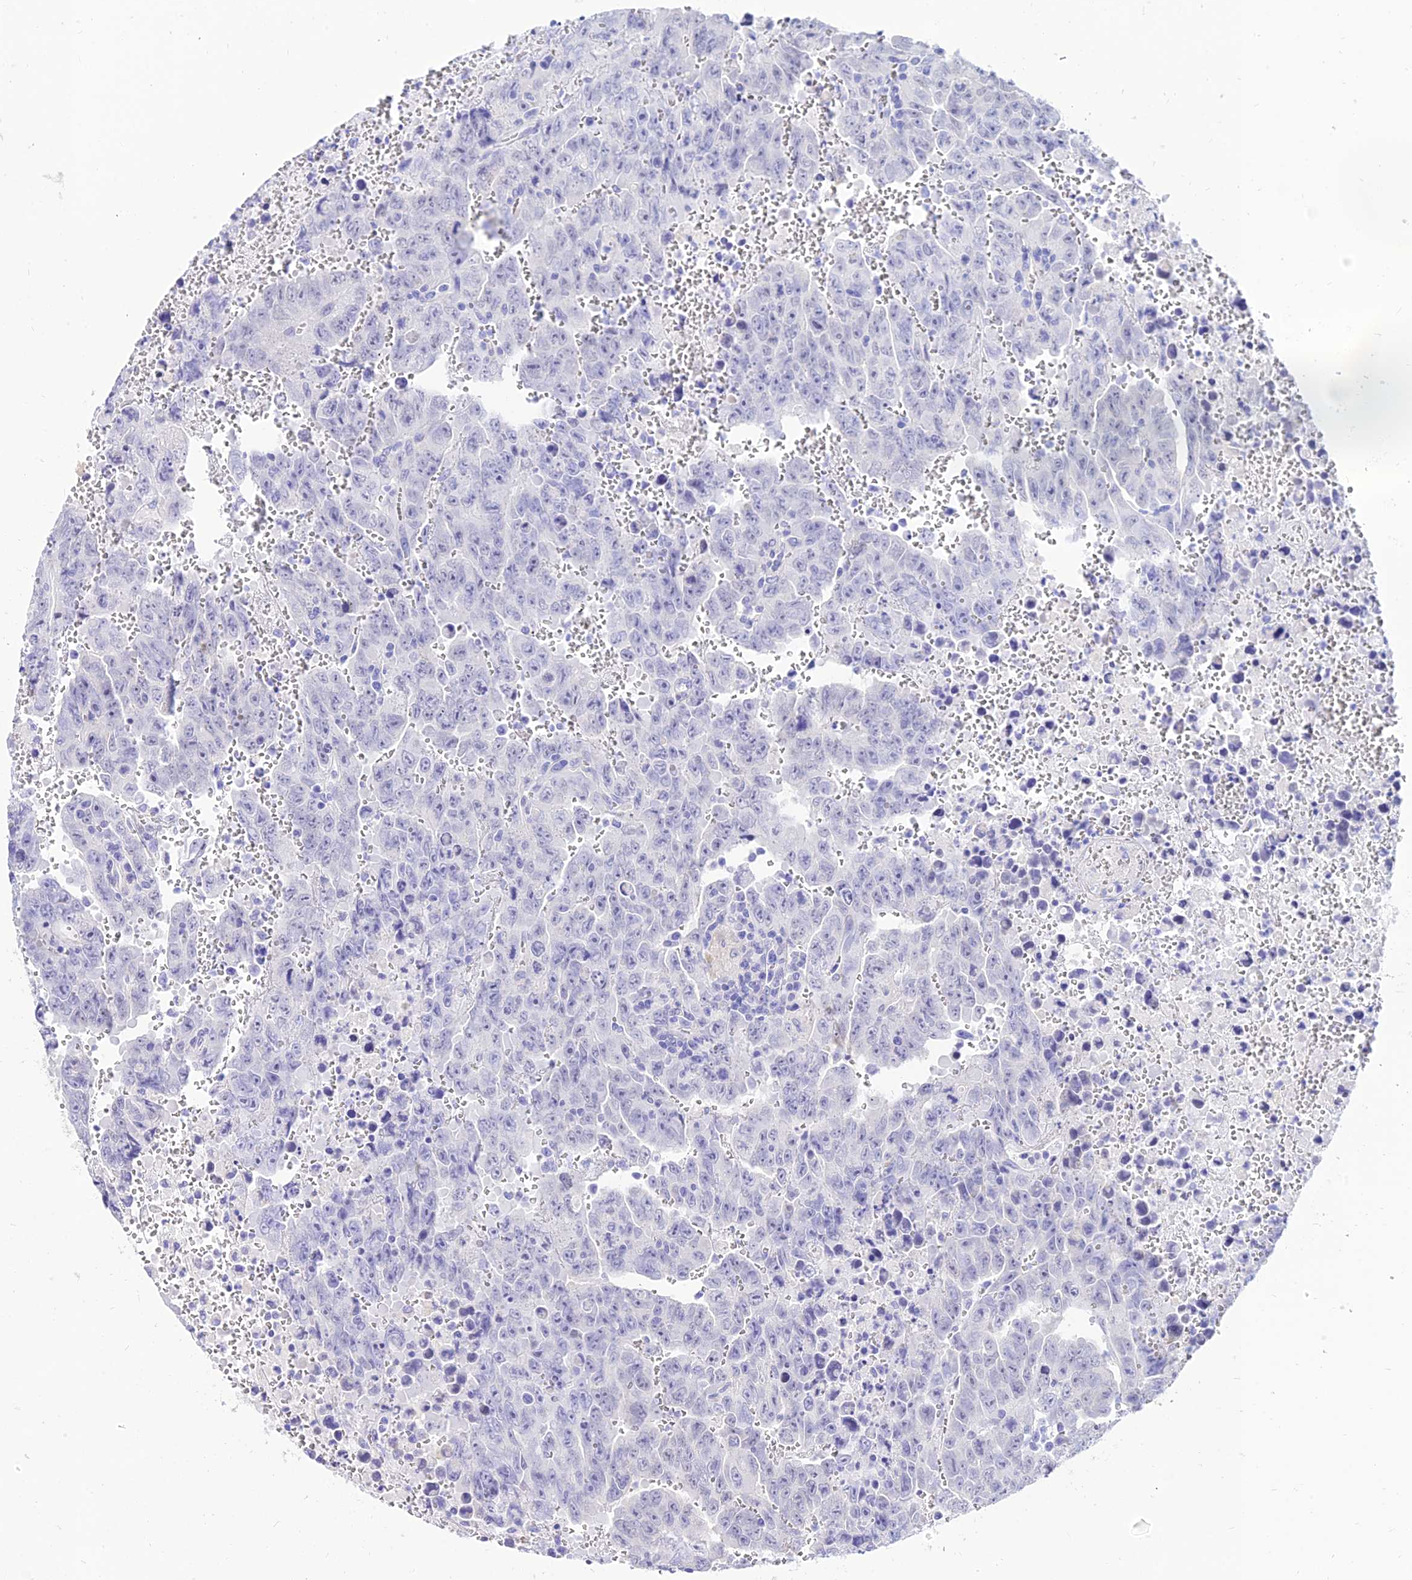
{"staining": {"intensity": "negative", "quantity": "none", "location": "none"}, "tissue": "testis cancer", "cell_type": "Tumor cells", "image_type": "cancer", "snomed": [{"axis": "morphology", "description": "Carcinoma, Embryonal, NOS"}, {"axis": "topography", "description": "Testis"}], "caption": "Testis cancer (embryonal carcinoma) stained for a protein using immunohistochemistry (IHC) displays no expression tumor cells.", "gene": "TAC3", "patient": {"sex": "male", "age": 28}}